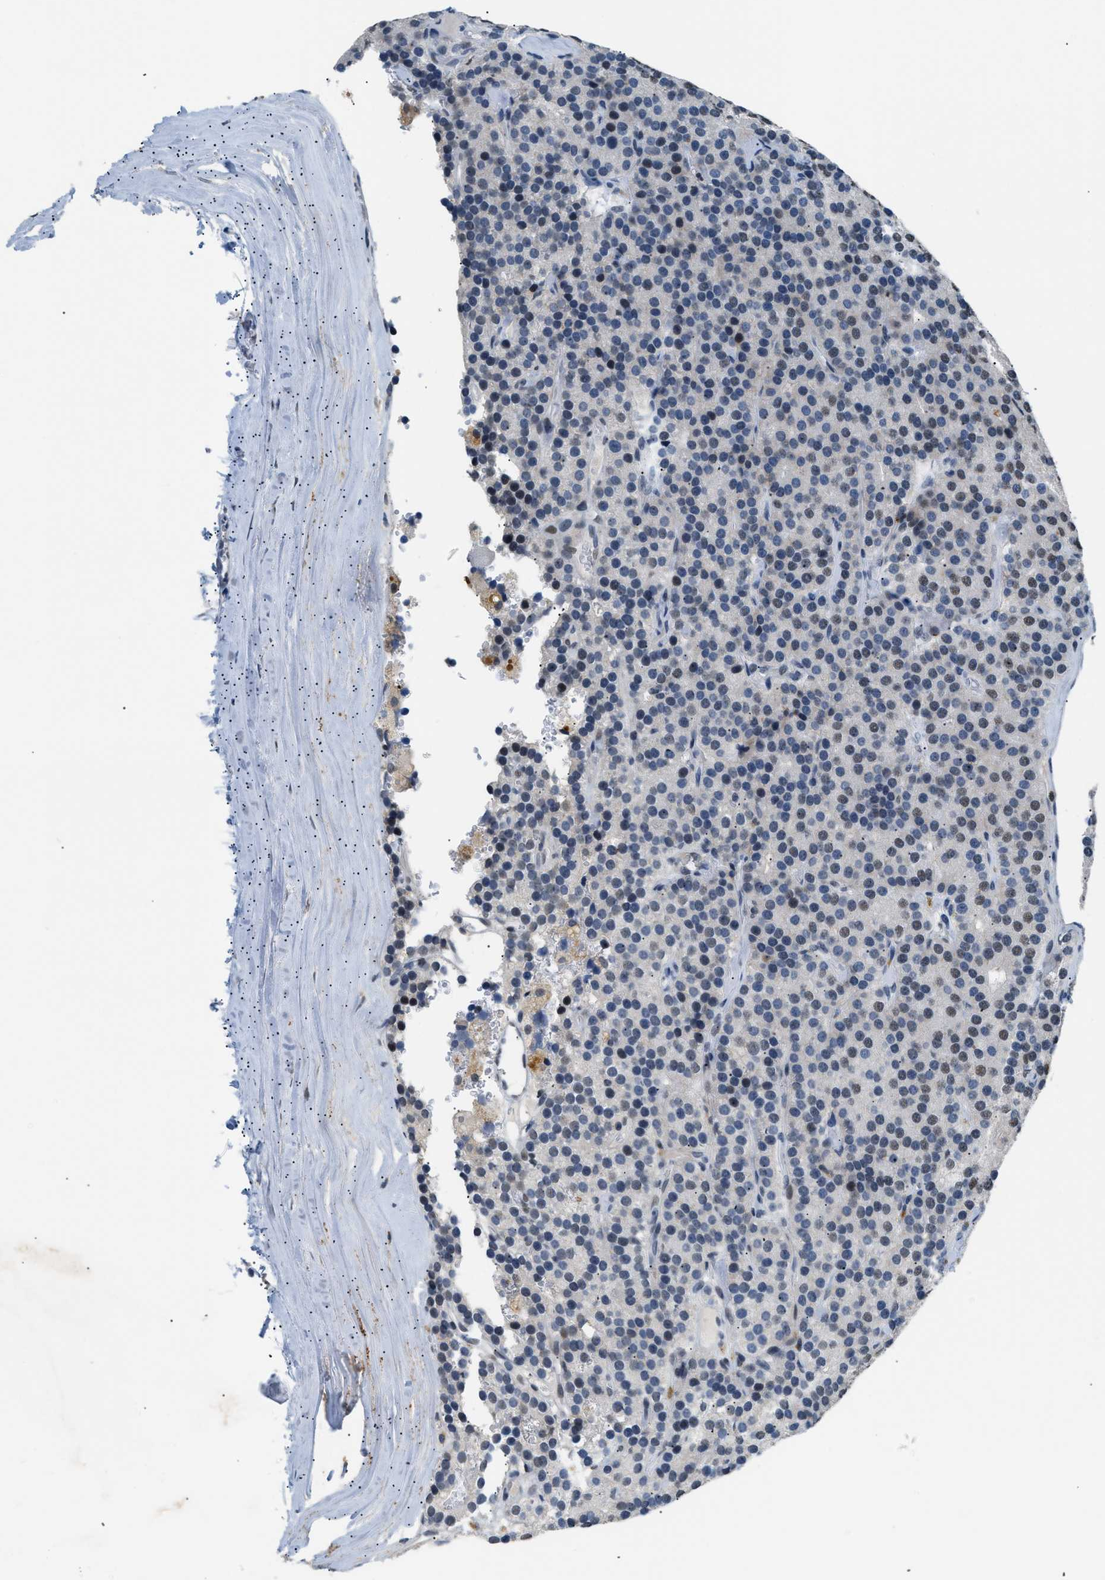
{"staining": {"intensity": "weak", "quantity": "<25%", "location": "nuclear"}, "tissue": "parathyroid gland", "cell_type": "Glandular cells", "image_type": "normal", "snomed": [{"axis": "morphology", "description": "Normal tissue, NOS"}, {"axis": "morphology", "description": "Adenoma, NOS"}, {"axis": "topography", "description": "Parathyroid gland"}], "caption": "This is an immunohistochemistry histopathology image of benign human parathyroid gland. There is no expression in glandular cells.", "gene": "KCNC3", "patient": {"sex": "female", "age": 86}}